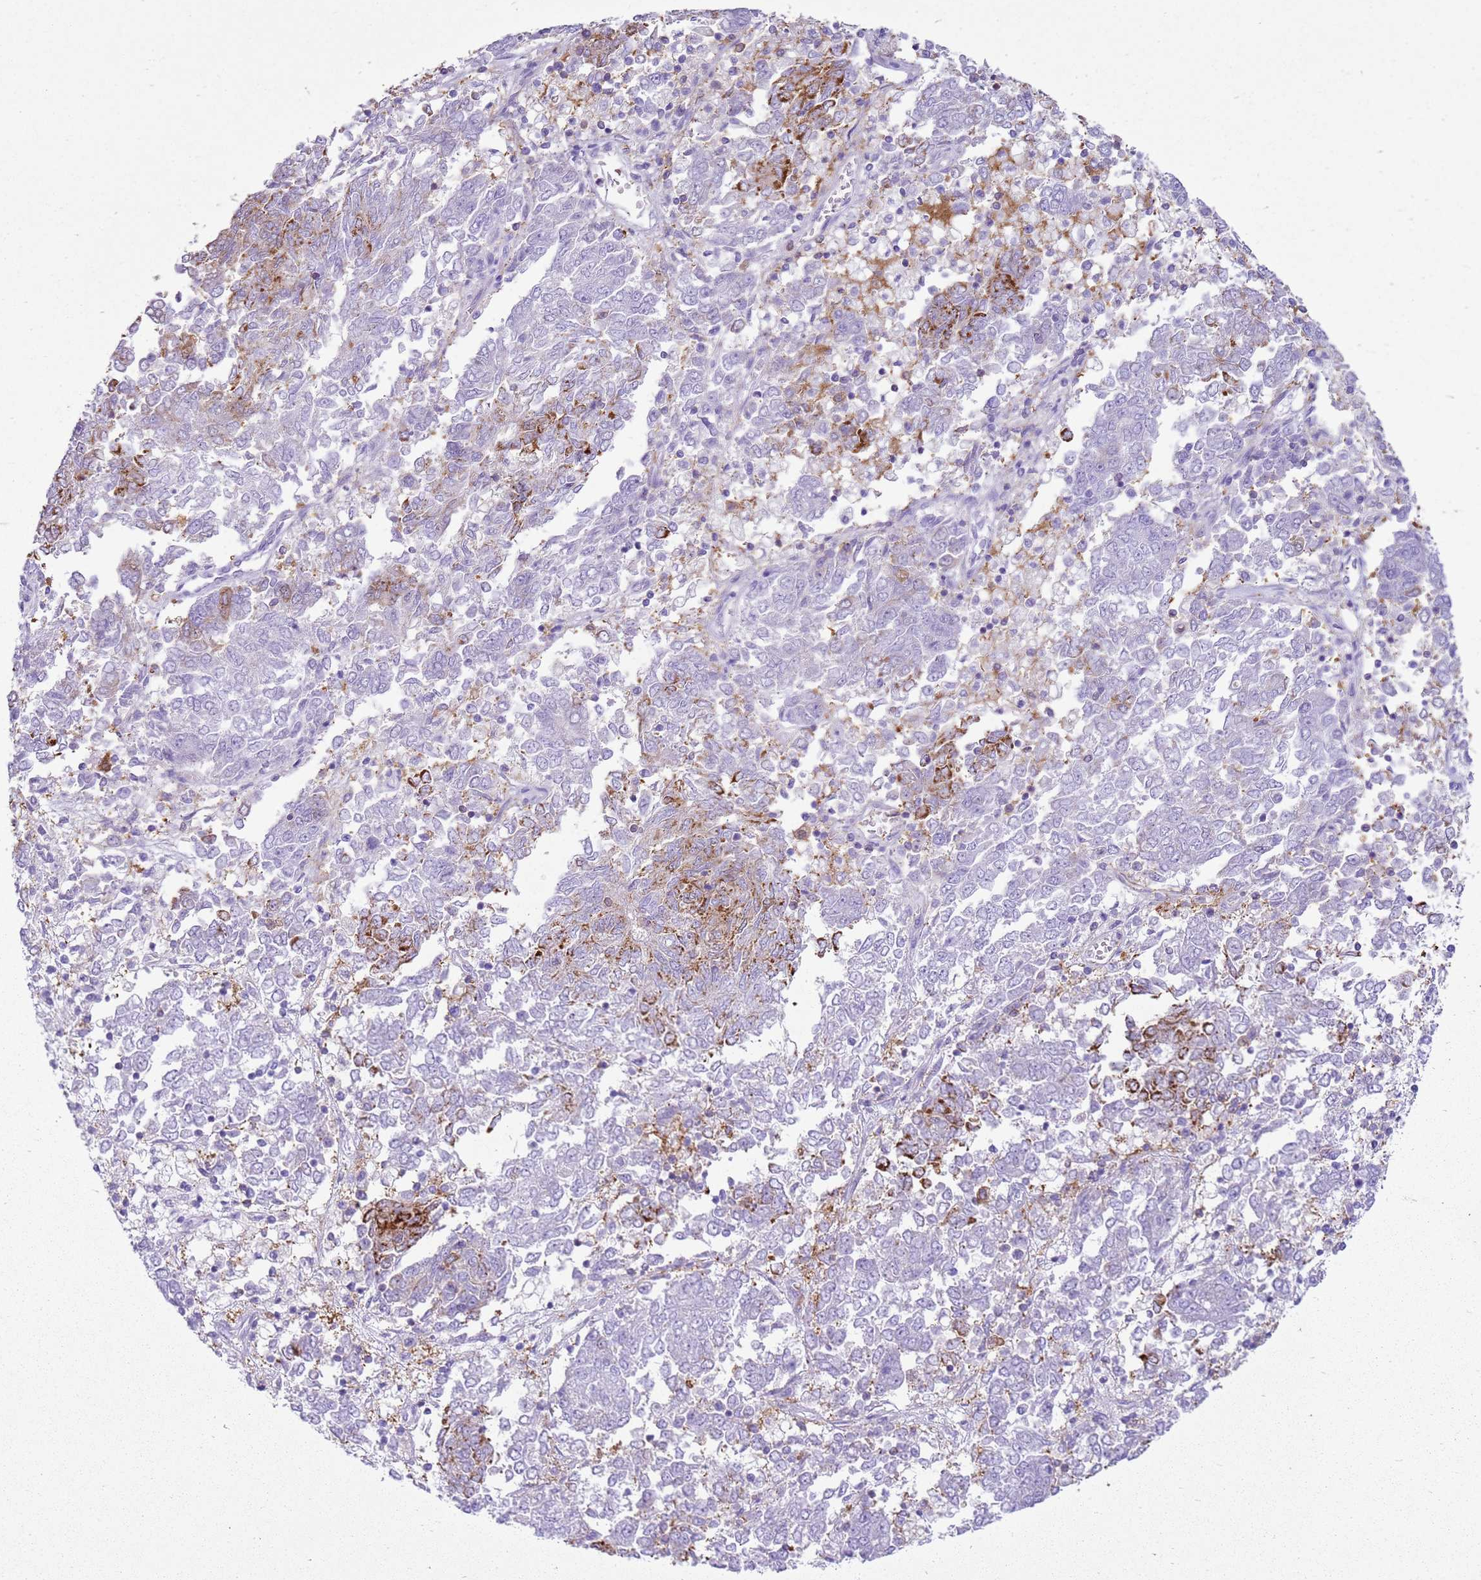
{"staining": {"intensity": "moderate", "quantity": "<25%", "location": "cytoplasmic/membranous"}, "tissue": "endometrial cancer", "cell_type": "Tumor cells", "image_type": "cancer", "snomed": [{"axis": "morphology", "description": "Adenocarcinoma, NOS"}, {"axis": "topography", "description": "Endometrium"}], "caption": "Adenocarcinoma (endometrial) stained with immunohistochemistry (IHC) shows moderate cytoplasmic/membranous expression in about <25% of tumor cells. (brown staining indicates protein expression, while blue staining denotes nuclei).", "gene": "SNX21", "patient": {"sex": "female", "age": 80}}